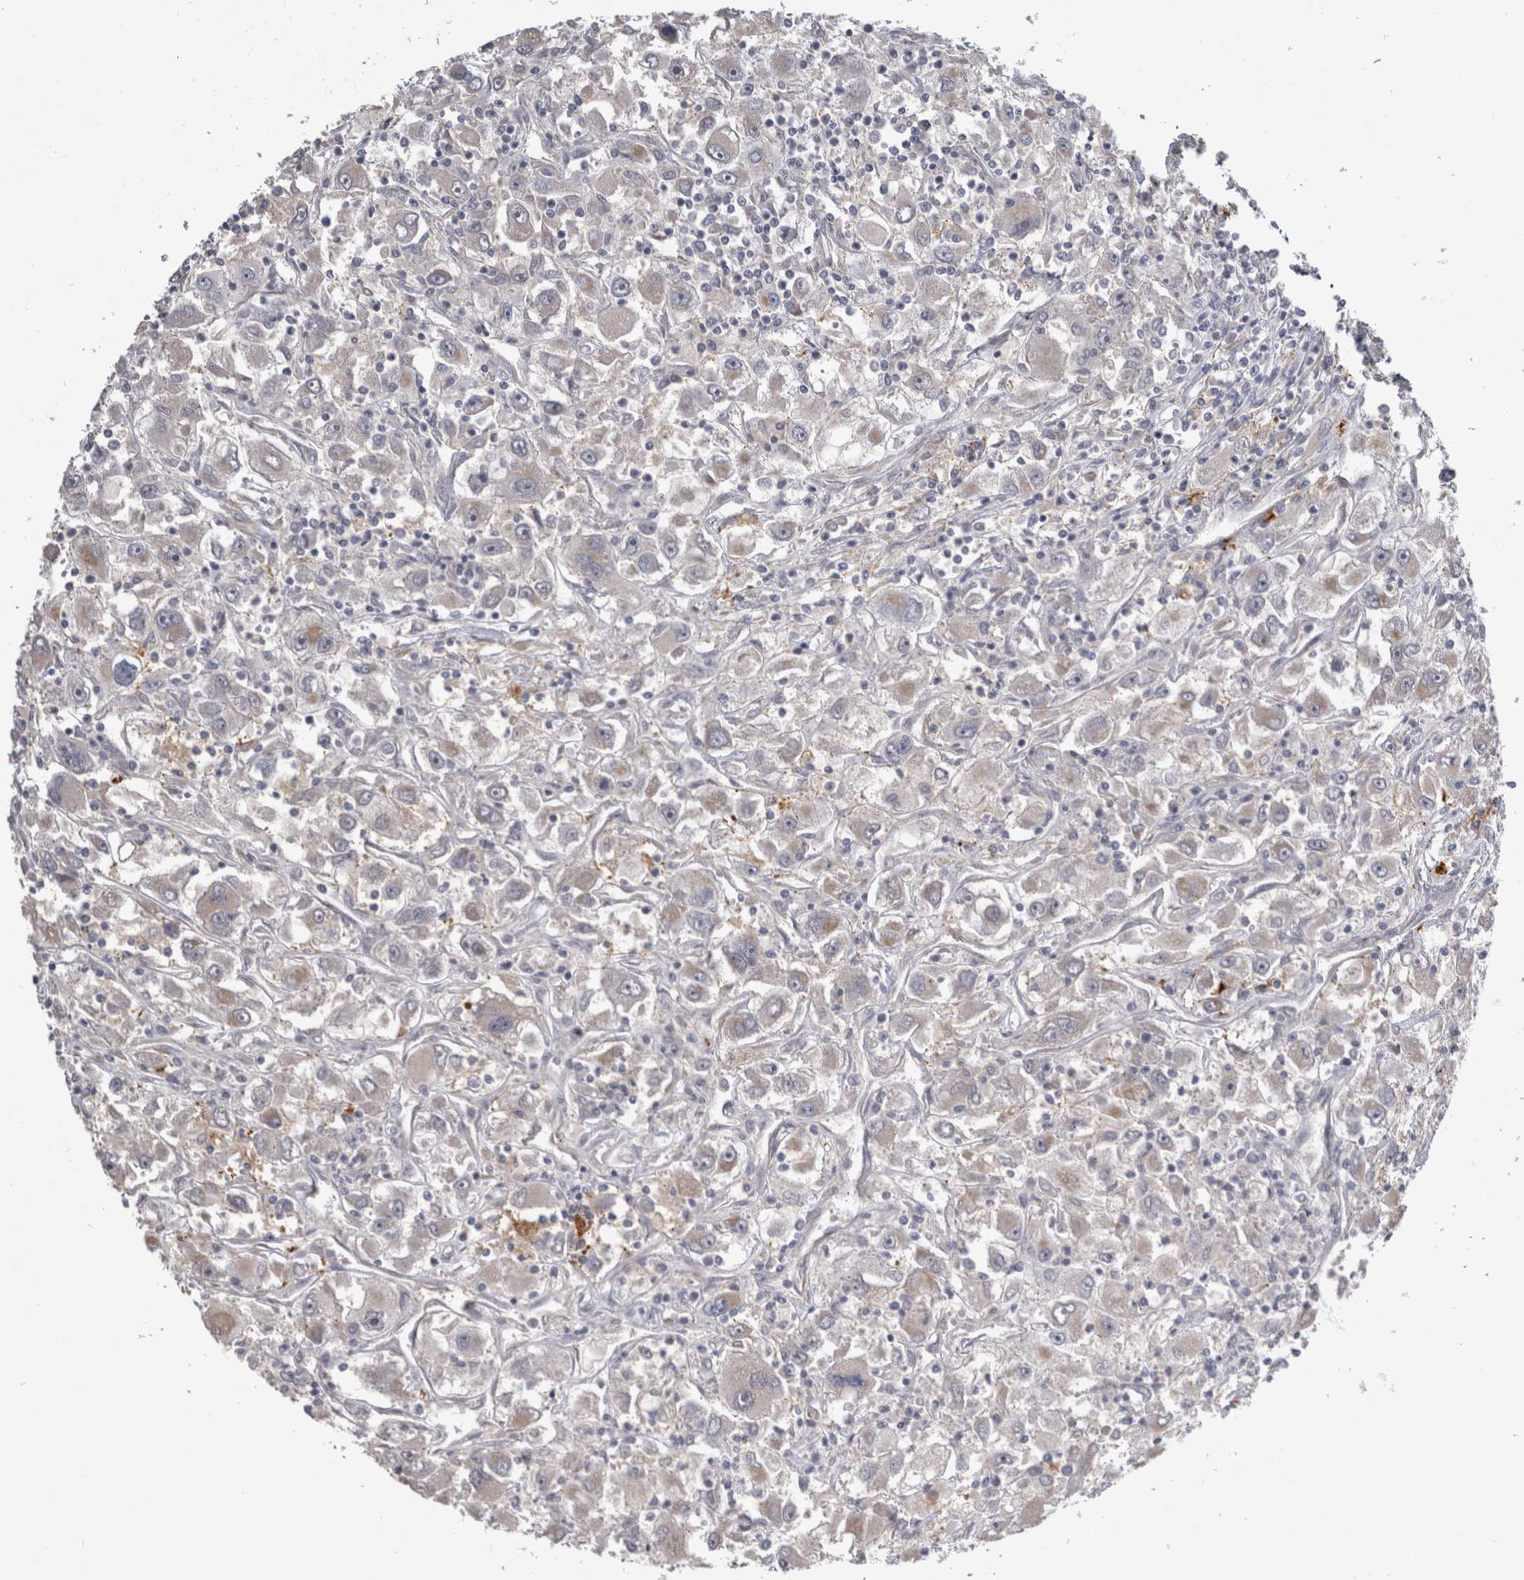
{"staining": {"intensity": "negative", "quantity": "none", "location": "none"}, "tissue": "renal cancer", "cell_type": "Tumor cells", "image_type": "cancer", "snomed": [{"axis": "morphology", "description": "Adenocarcinoma, NOS"}, {"axis": "topography", "description": "Kidney"}], "caption": "The IHC histopathology image has no significant expression in tumor cells of renal cancer tissue.", "gene": "SLC22A11", "patient": {"sex": "female", "age": 52}}